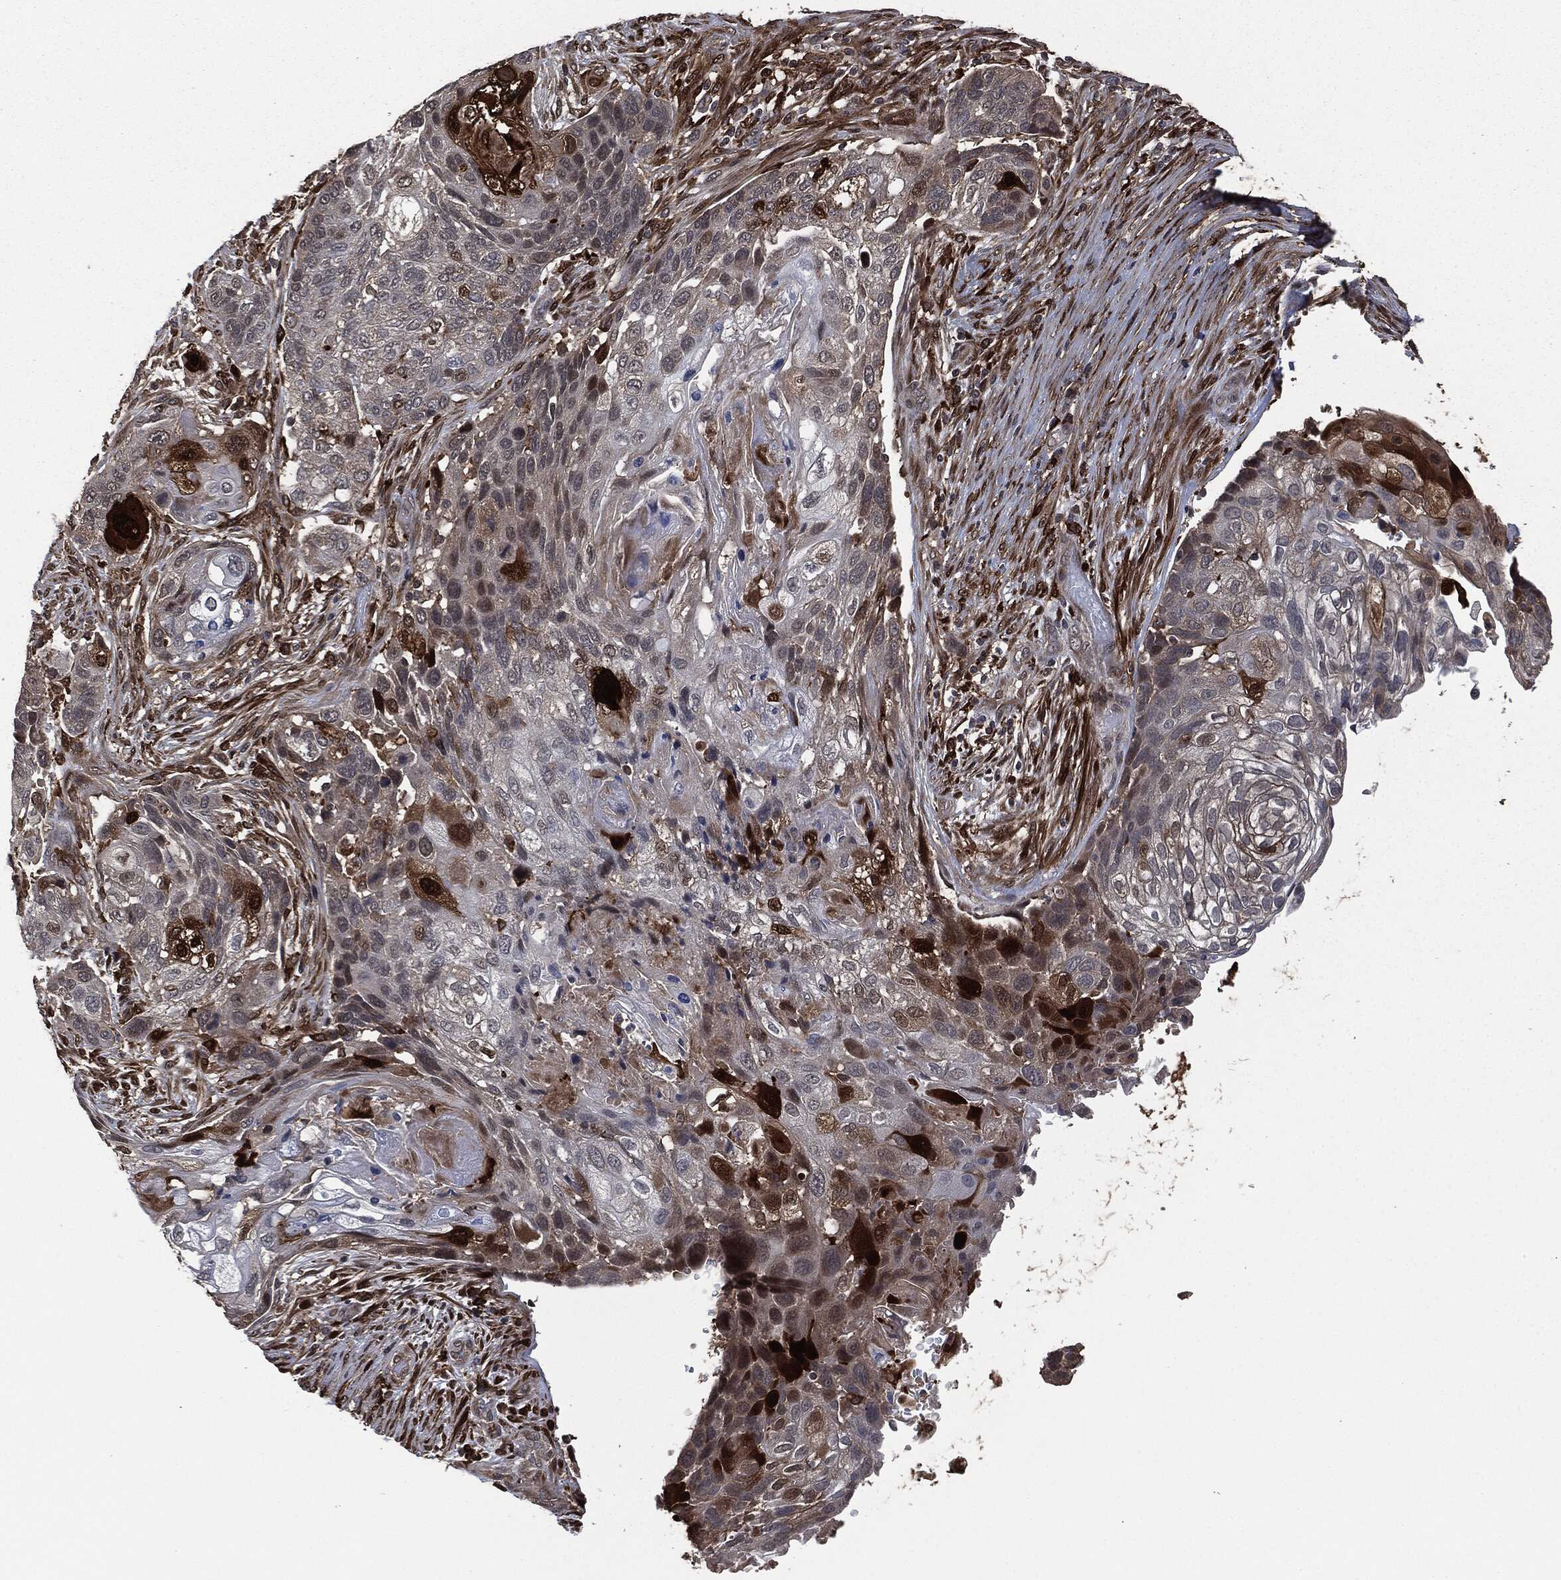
{"staining": {"intensity": "negative", "quantity": "none", "location": "none"}, "tissue": "lung cancer", "cell_type": "Tumor cells", "image_type": "cancer", "snomed": [{"axis": "morphology", "description": "Normal tissue, NOS"}, {"axis": "morphology", "description": "Squamous cell carcinoma, NOS"}, {"axis": "topography", "description": "Bronchus"}, {"axis": "topography", "description": "Lung"}], "caption": "Immunohistochemistry (IHC) histopathology image of human lung squamous cell carcinoma stained for a protein (brown), which displays no expression in tumor cells. Brightfield microscopy of immunohistochemistry stained with DAB (brown) and hematoxylin (blue), captured at high magnification.", "gene": "CRABP2", "patient": {"sex": "male", "age": 69}}